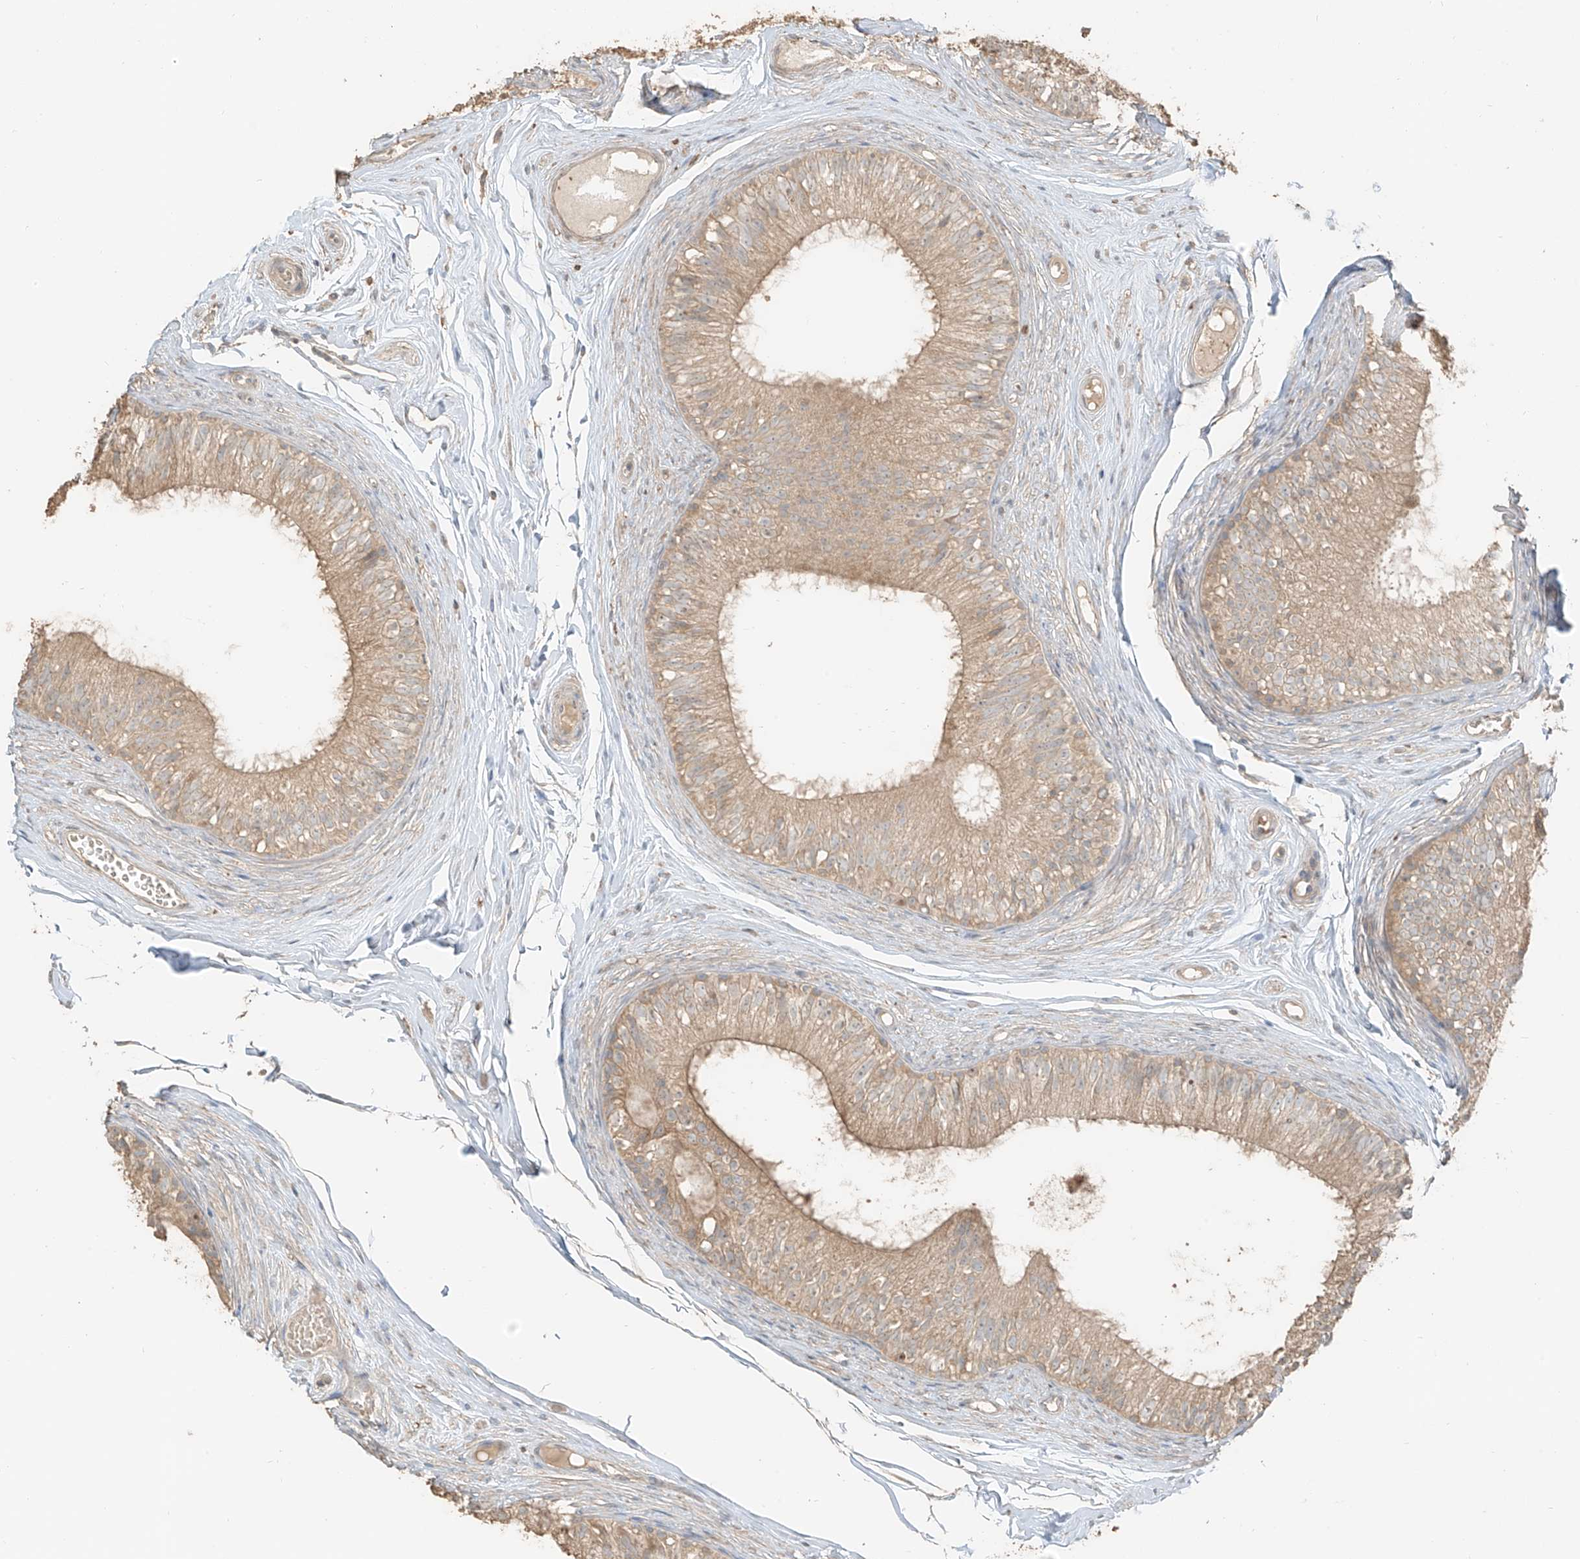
{"staining": {"intensity": "moderate", "quantity": "25%-75%", "location": "cytoplasmic/membranous"}, "tissue": "epididymis", "cell_type": "Glandular cells", "image_type": "normal", "snomed": [{"axis": "morphology", "description": "Normal tissue, NOS"}, {"axis": "morphology", "description": "Seminoma in situ"}, {"axis": "topography", "description": "Testis"}, {"axis": "topography", "description": "Epididymis"}], "caption": "Immunohistochemistry staining of unremarkable epididymis, which exhibits medium levels of moderate cytoplasmic/membranous expression in about 25%-75% of glandular cells indicating moderate cytoplasmic/membranous protein positivity. The staining was performed using DAB (brown) for protein detection and nuclei were counterstained in hematoxylin (blue).", "gene": "RFTN2", "patient": {"sex": "male", "age": 28}}